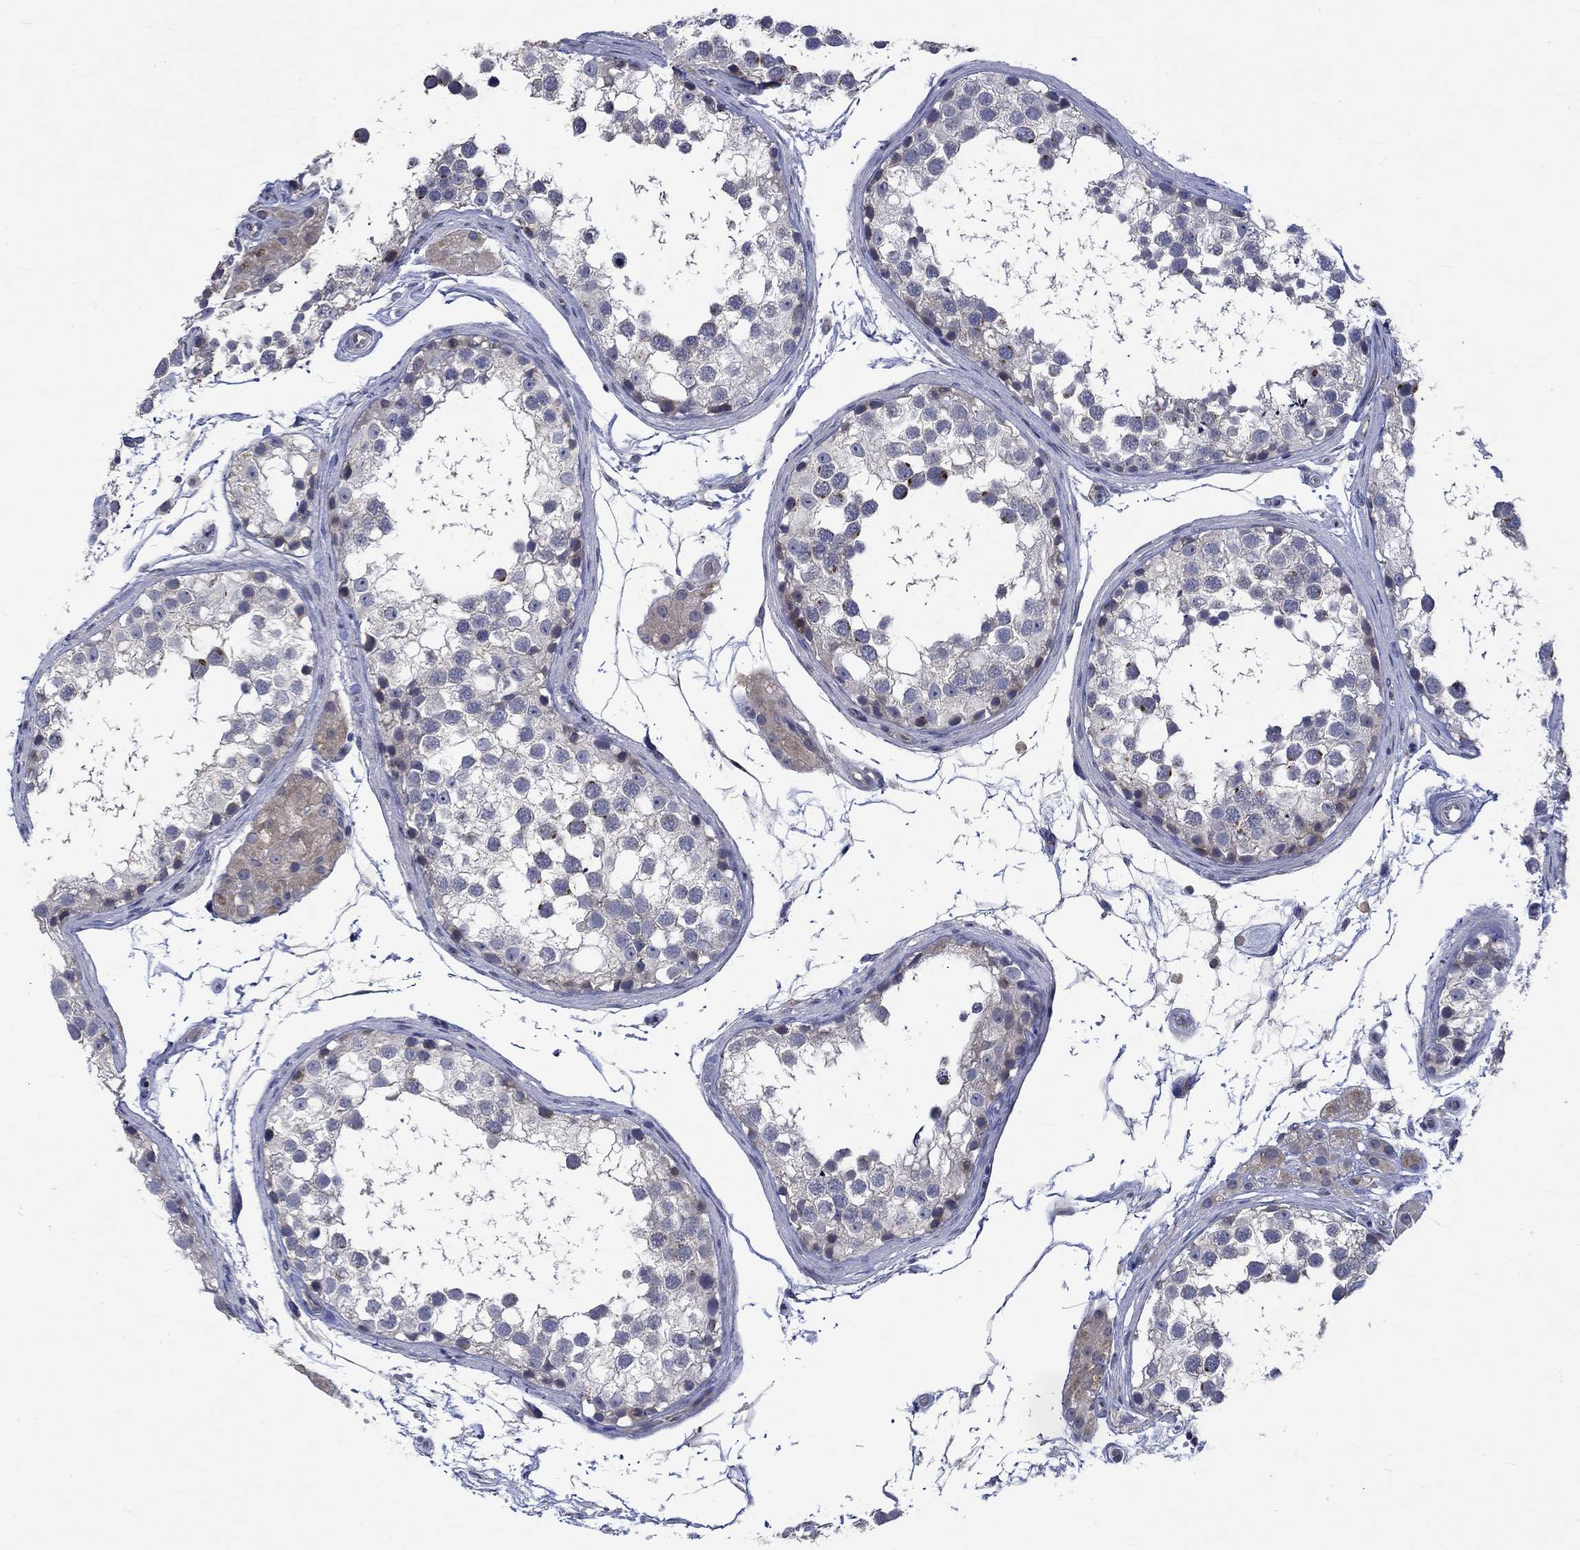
{"staining": {"intensity": "strong", "quantity": "<25%", "location": "cytoplasmic/membranous"}, "tissue": "testis", "cell_type": "Cells in seminiferous ducts", "image_type": "normal", "snomed": [{"axis": "morphology", "description": "Normal tissue, NOS"}, {"axis": "morphology", "description": "Seminoma, NOS"}, {"axis": "topography", "description": "Testis"}], "caption": "Immunohistochemical staining of unremarkable human testis displays <25% levels of strong cytoplasmic/membranous protein positivity in about <25% of cells in seminiferous ducts. (Brightfield microscopy of DAB IHC at high magnification).", "gene": "GJA5", "patient": {"sex": "male", "age": 65}}